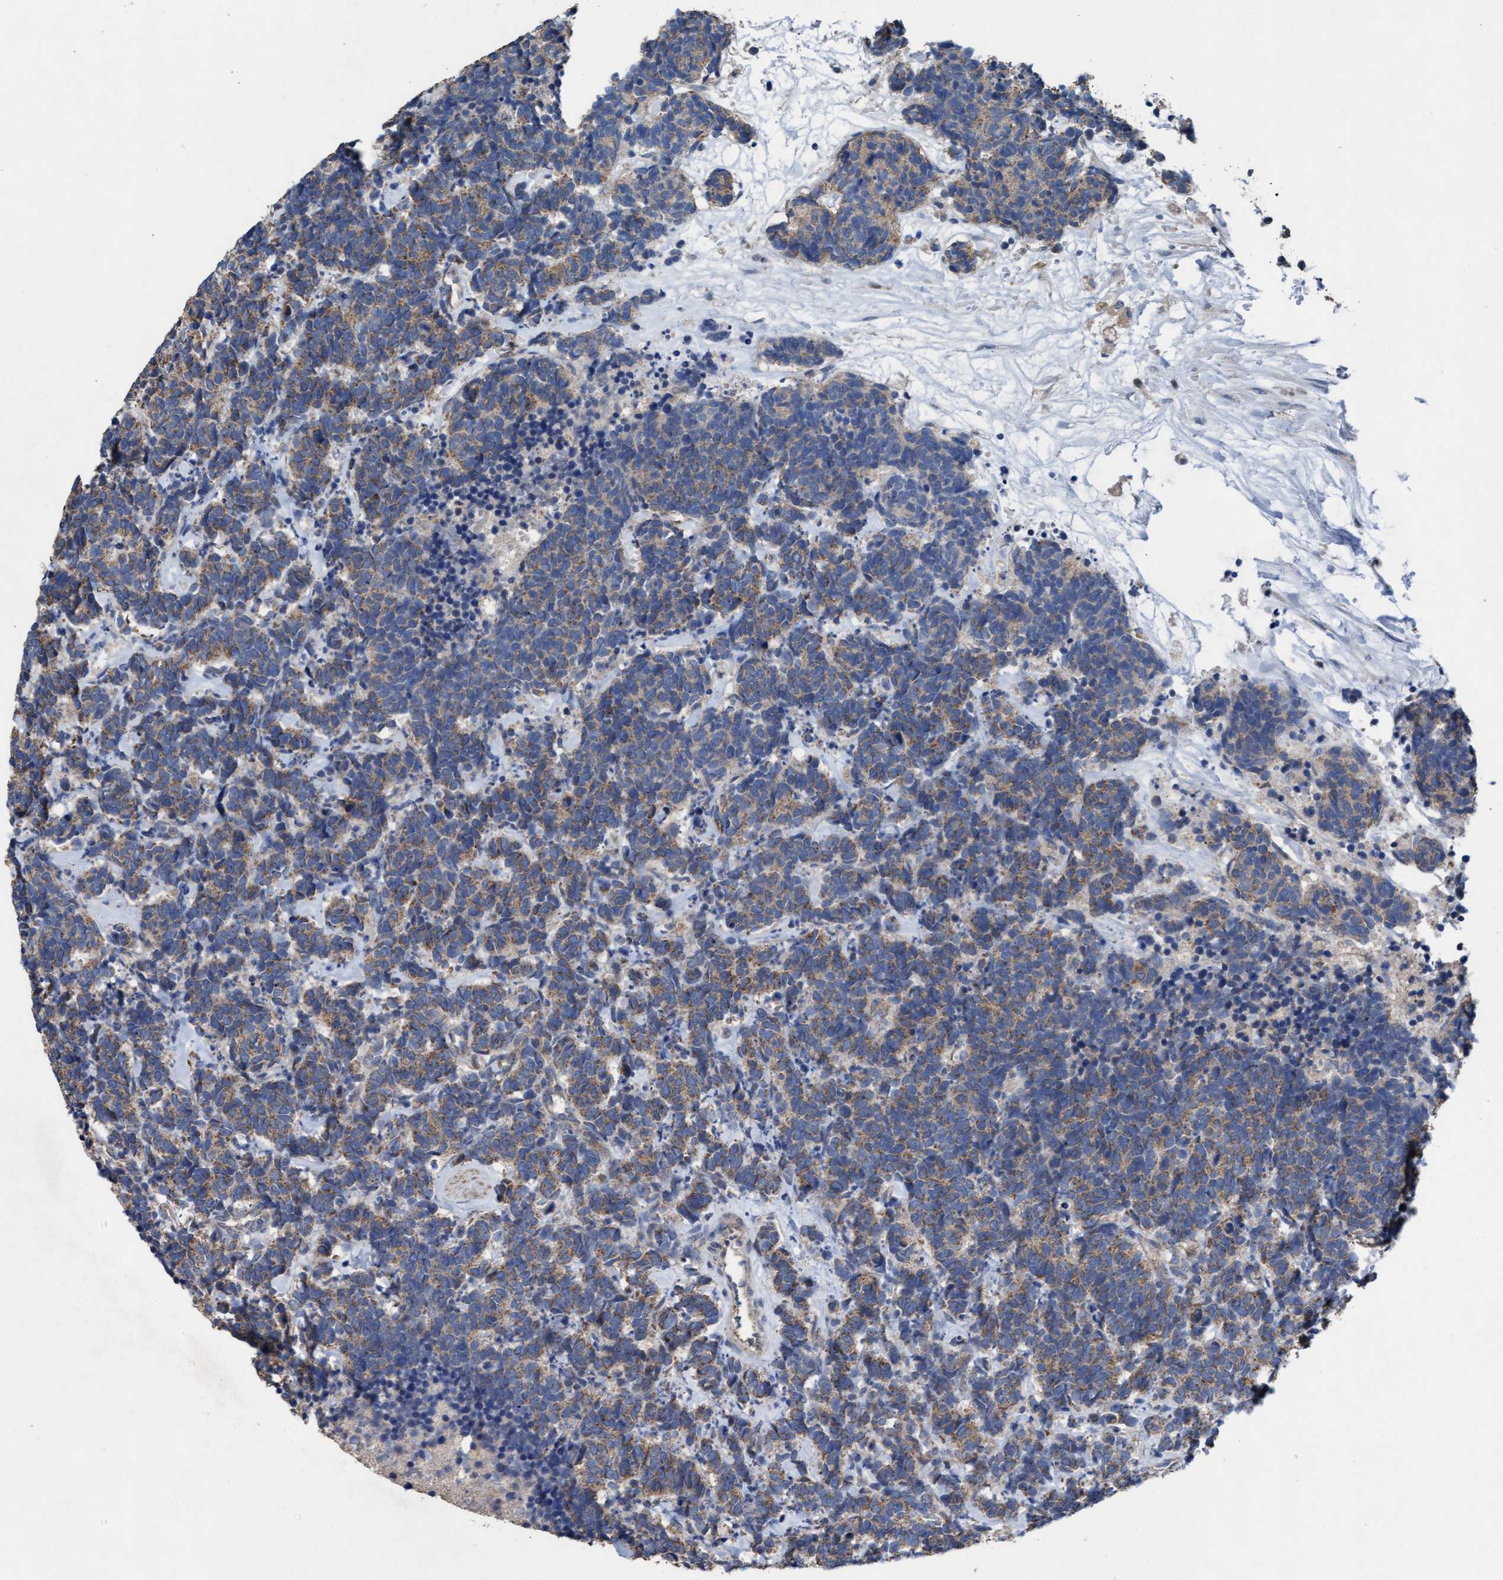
{"staining": {"intensity": "weak", "quantity": ">75%", "location": "cytoplasmic/membranous"}, "tissue": "carcinoid", "cell_type": "Tumor cells", "image_type": "cancer", "snomed": [{"axis": "morphology", "description": "Carcinoma, NOS"}, {"axis": "morphology", "description": "Carcinoid, malignant, NOS"}, {"axis": "topography", "description": "Urinary bladder"}], "caption": "Human carcinoid stained with a protein marker exhibits weak staining in tumor cells.", "gene": "MRPL38", "patient": {"sex": "male", "age": 57}}